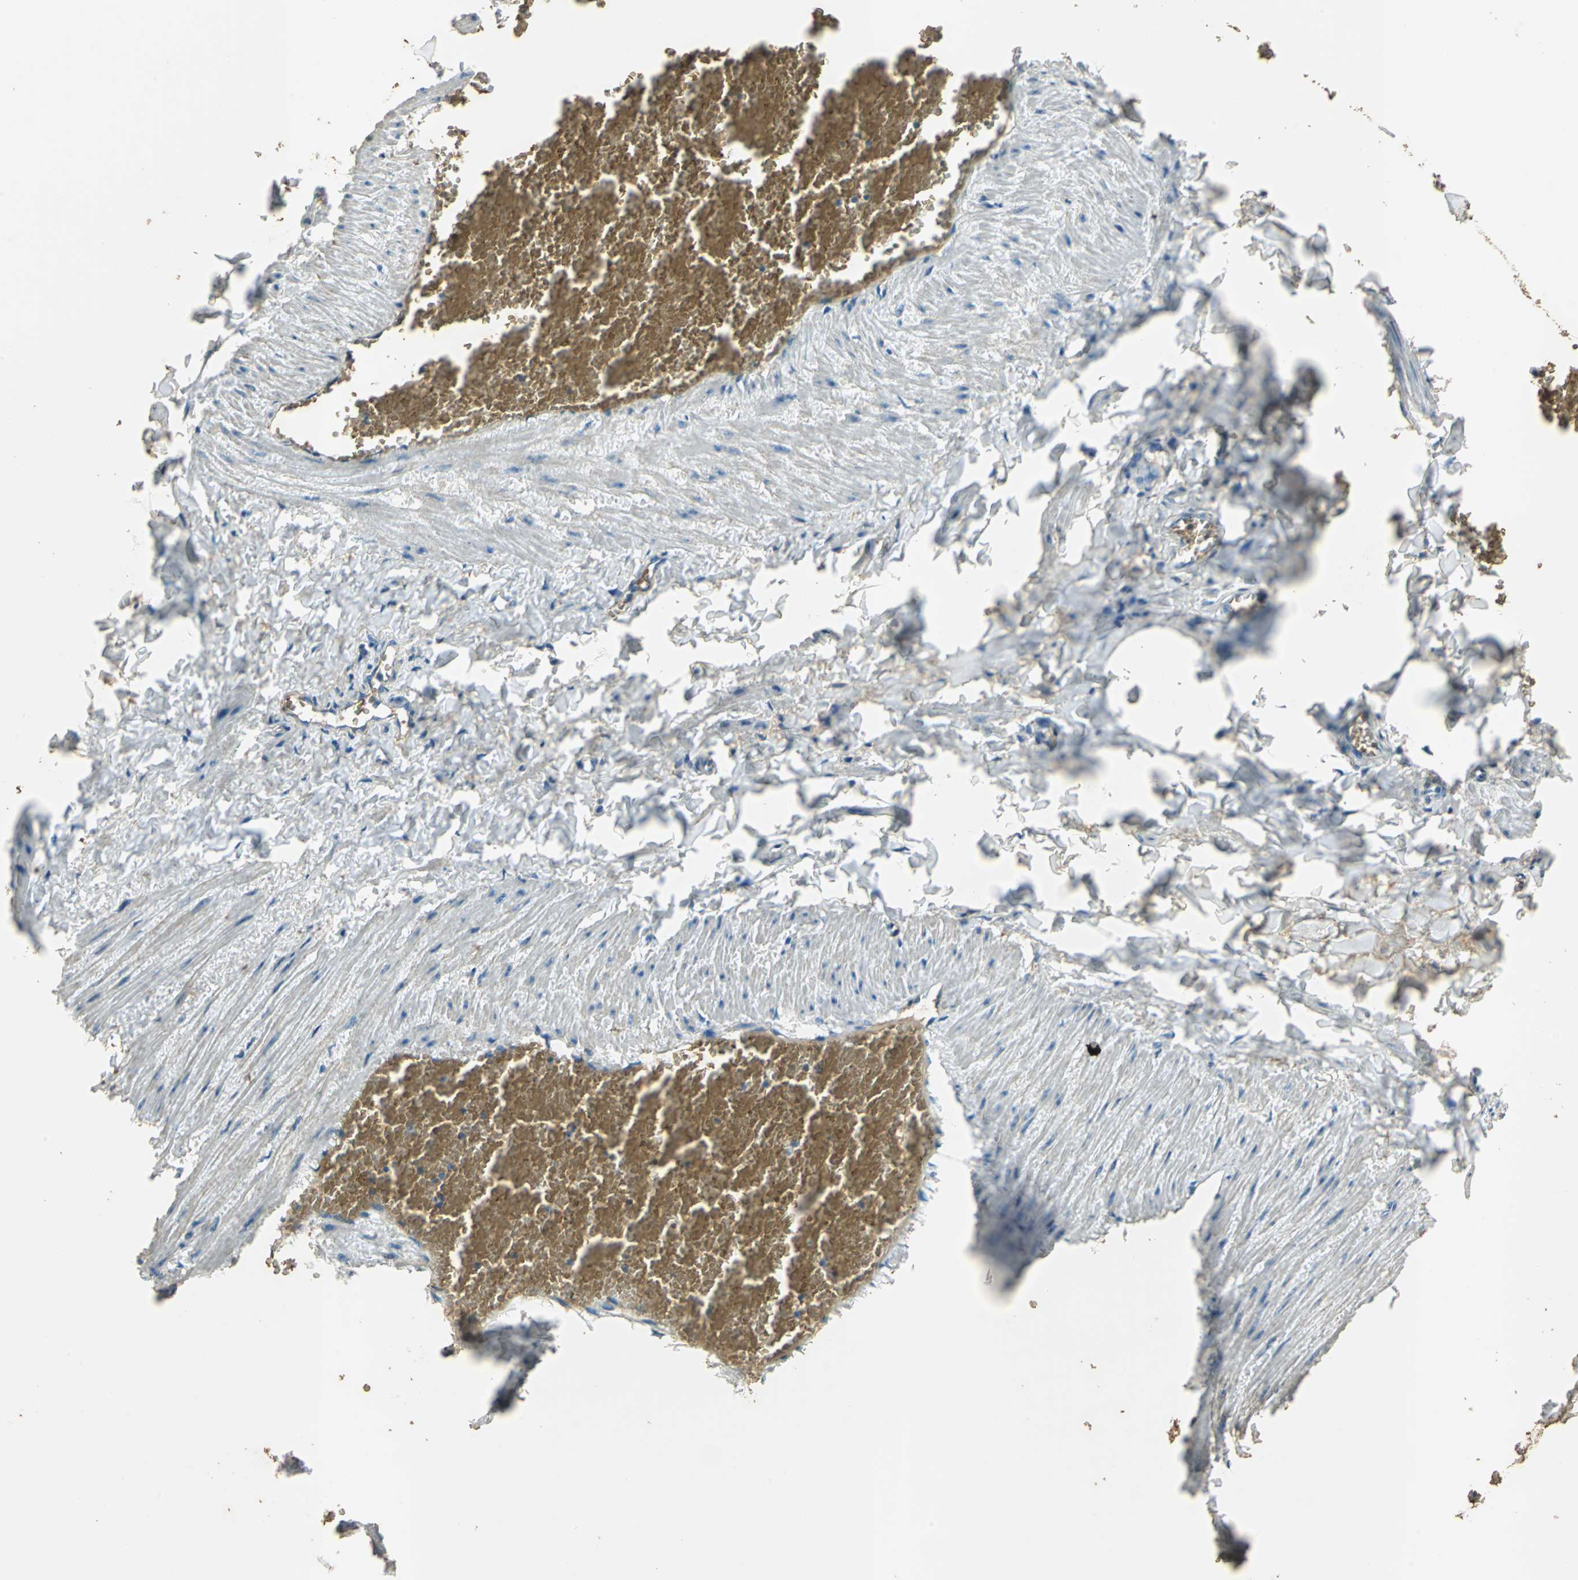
{"staining": {"intensity": "strong", "quantity": ">75%", "location": "cytoplasmic/membranous"}, "tissue": "adipose tissue", "cell_type": "Adipocytes", "image_type": "normal", "snomed": [{"axis": "morphology", "description": "Normal tissue, NOS"}, {"axis": "topography", "description": "Vascular tissue"}], "caption": "Protein analysis of unremarkable adipose tissue demonstrates strong cytoplasmic/membranous positivity in about >75% of adipocytes. Using DAB (brown) and hematoxylin (blue) stains, captured at high magnification using brightfield microscopy.", "gene": "TRAPPC2", "patient": {"sex": "male", "age": 41}}